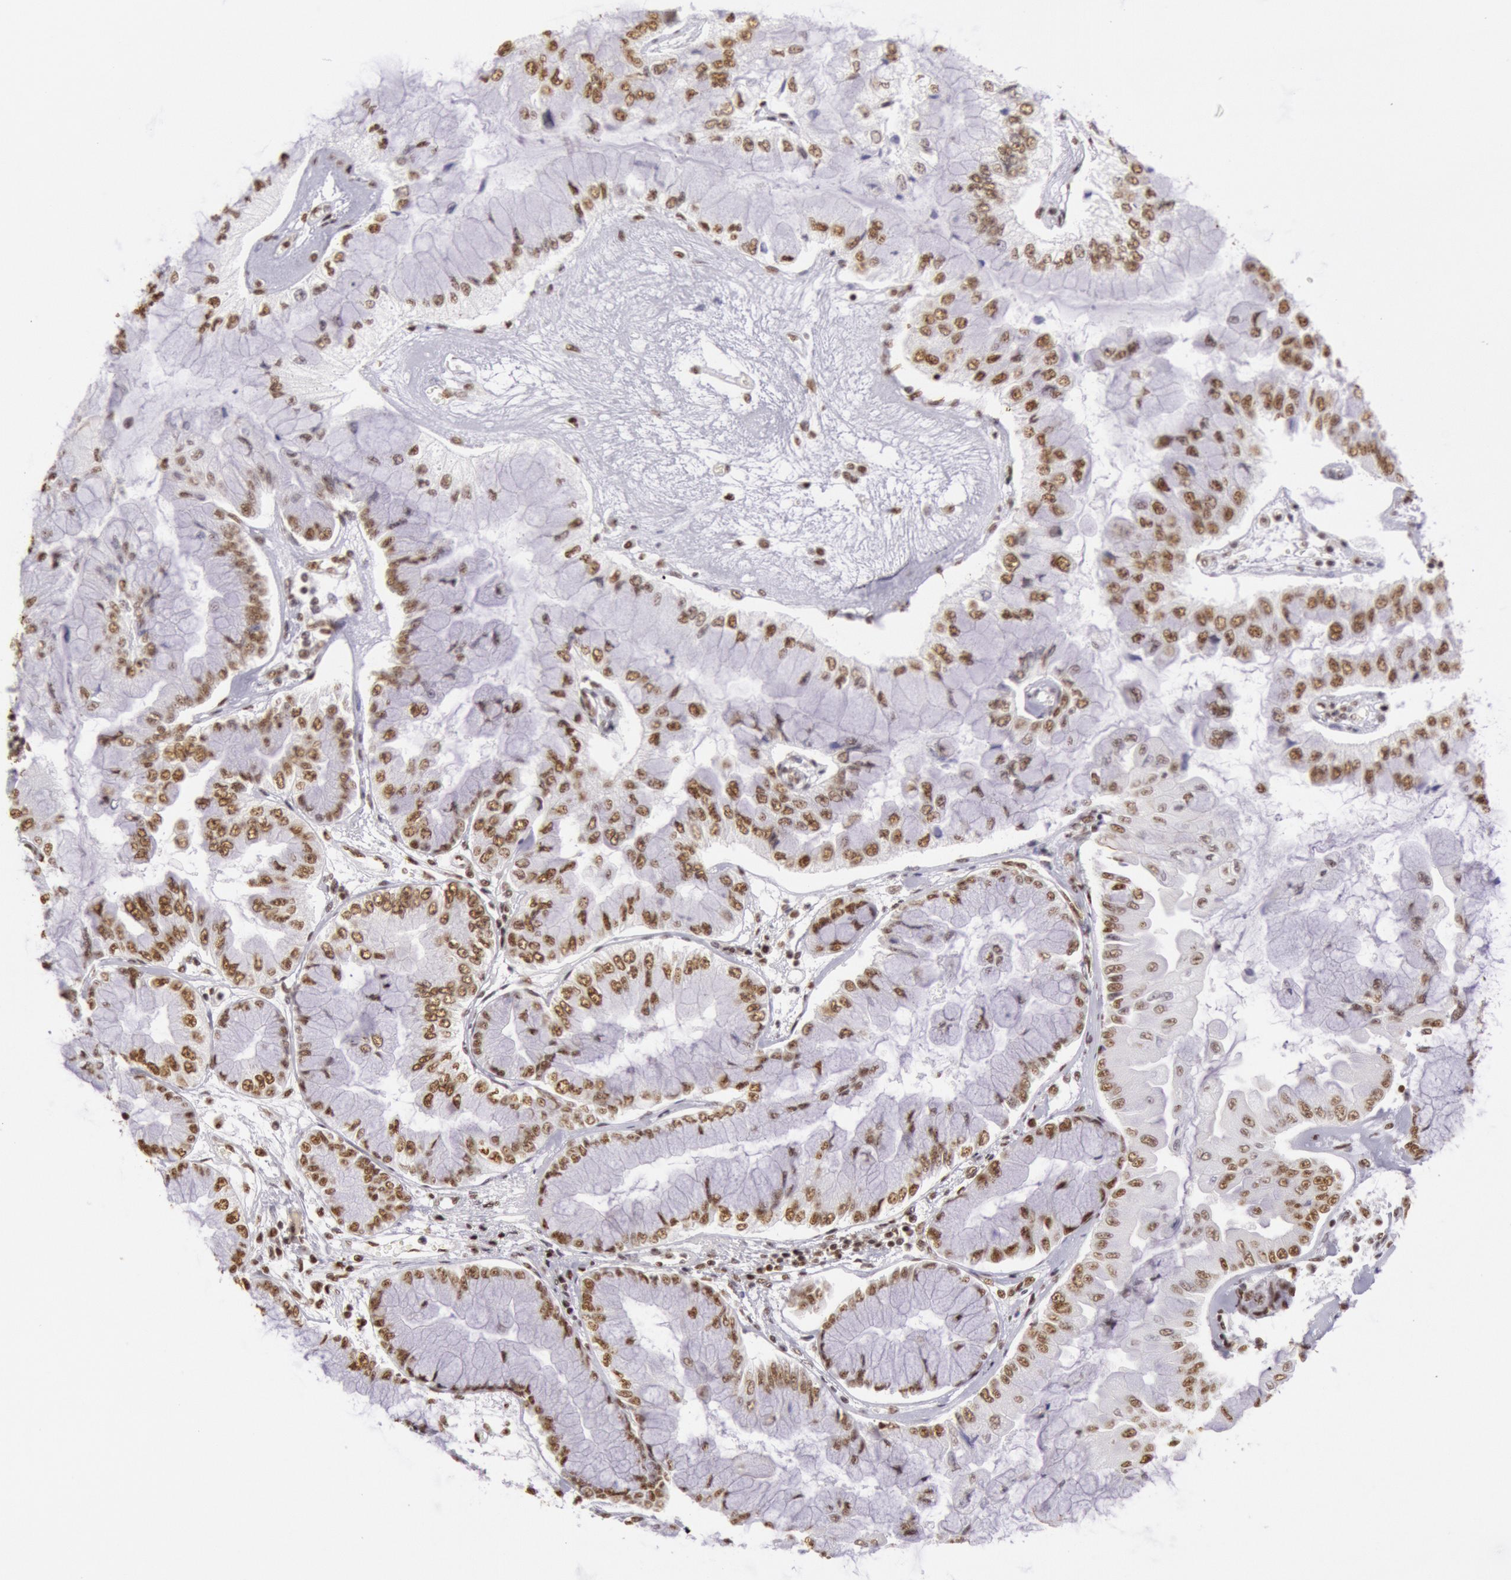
{"staining": {"intensity": "moderate", "quantity": ">75%", "location": "nuclear"}, "tissue": "liver cancer", "cell_type": "Tumor cells", "image_type": "cancer", "snomed": [{"axis": "morphology", "description": "Cholangiocarcinoma"}, {"axis": "topography", "description": "Liver"}], "caption": "DAB immunohistochemical staining of human liver cholangiocarcinoma displays moderate nuclear protein positivity in about >75% of tumor cells.", "gene": "HNRNPH2", "patient": {"sex": "female", "age": 79}}